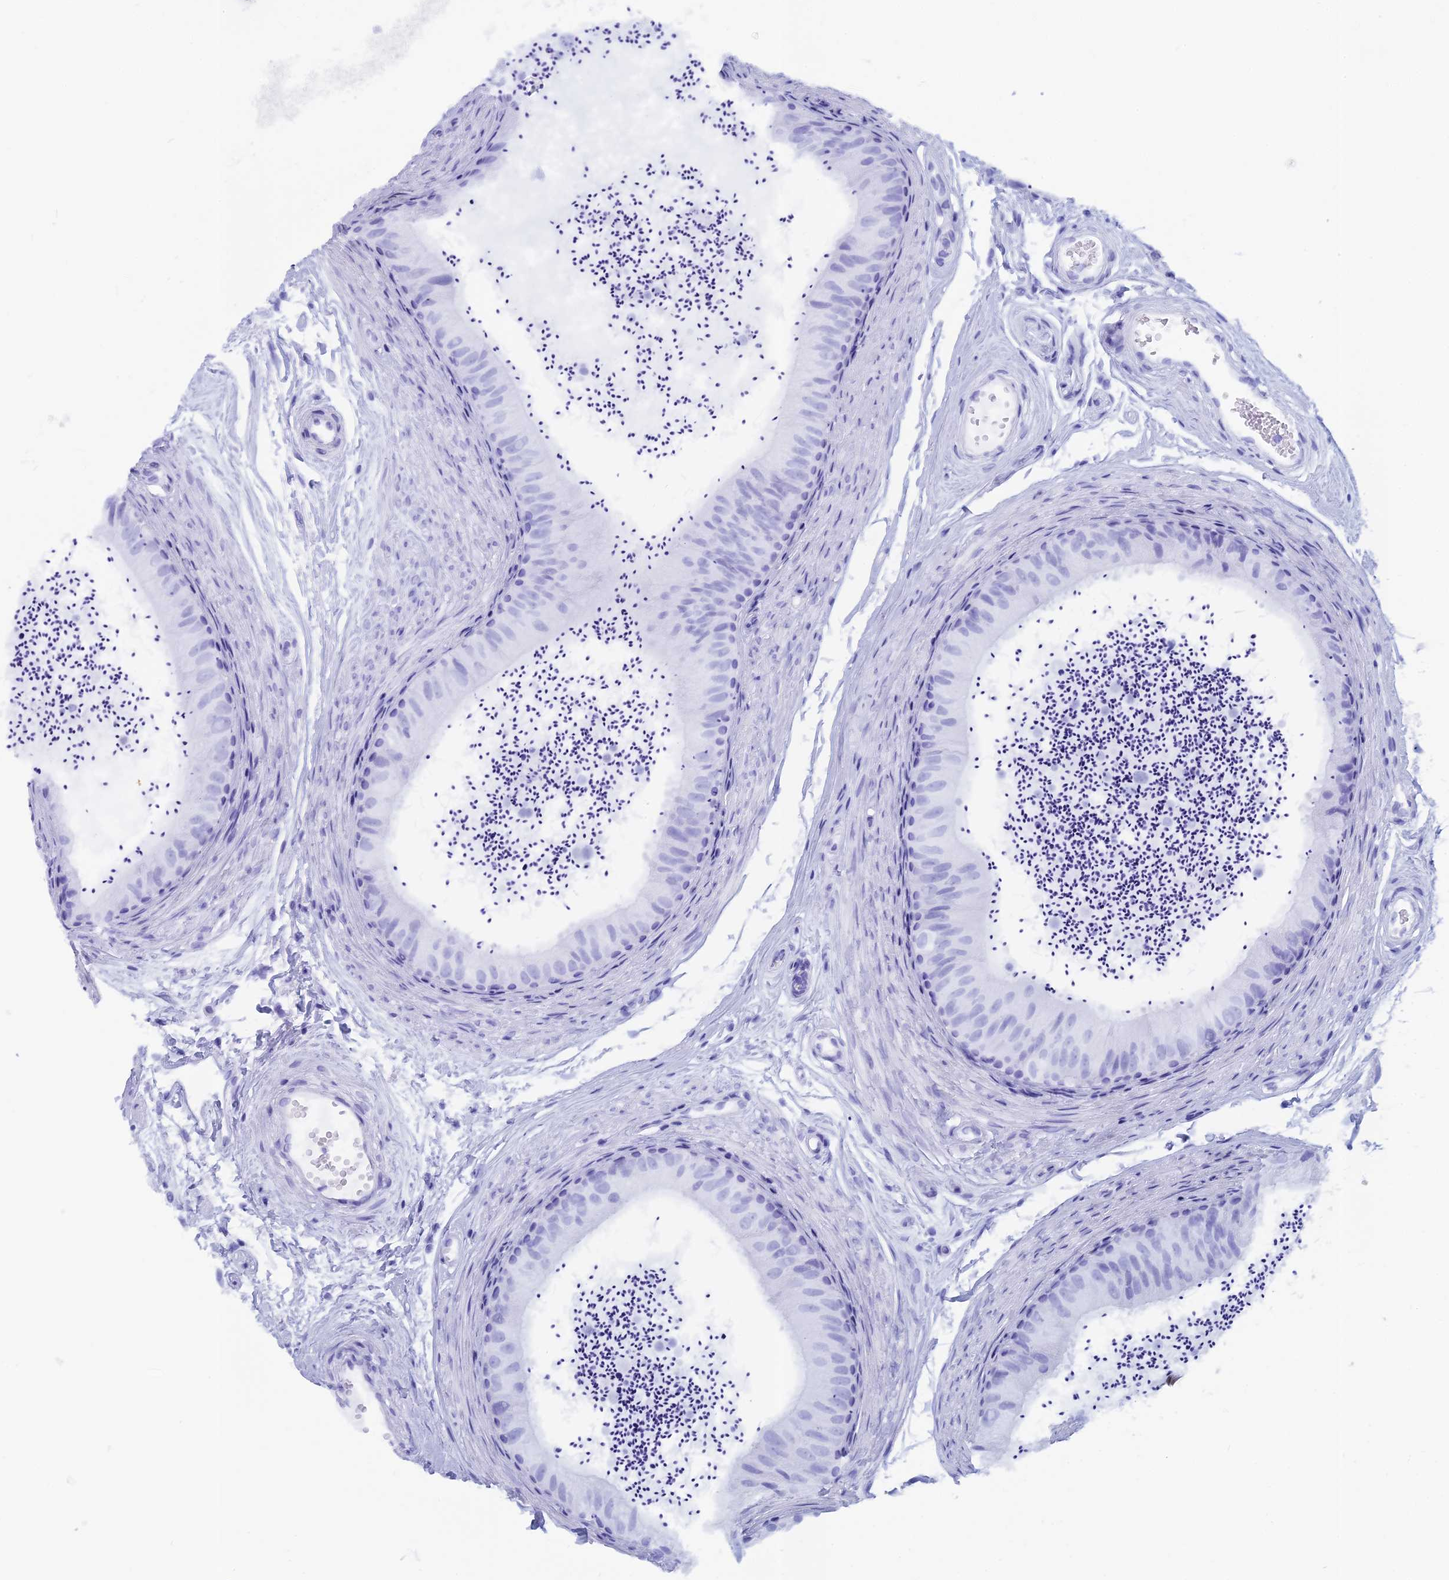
{"staining": {"intensity": "negative", "quantity": "none", "location": "none"}, "tissue": "epididymis", "cell_type": "Glandular cells", "image_type": "normal", "snomed": [{"axis": "morphology", "description": "Normal tissue, NOS"}, {"axis": "topography", "description": "Epididymis"}], "caption": "DAB (3,3'-diaminobenzidine) immunohistochemical staining of unremarkable epididymis shows no significant positivity in glandular cells. The staining was performed using DAB (3,3'-diaminobenzidine) to visualize the protein expression in brown, while the nuclei were stained in blue with hematoxylin (Magnification: 20x).", "gene": "CAPS", "patient": {"sex": "male", "age": 56}}